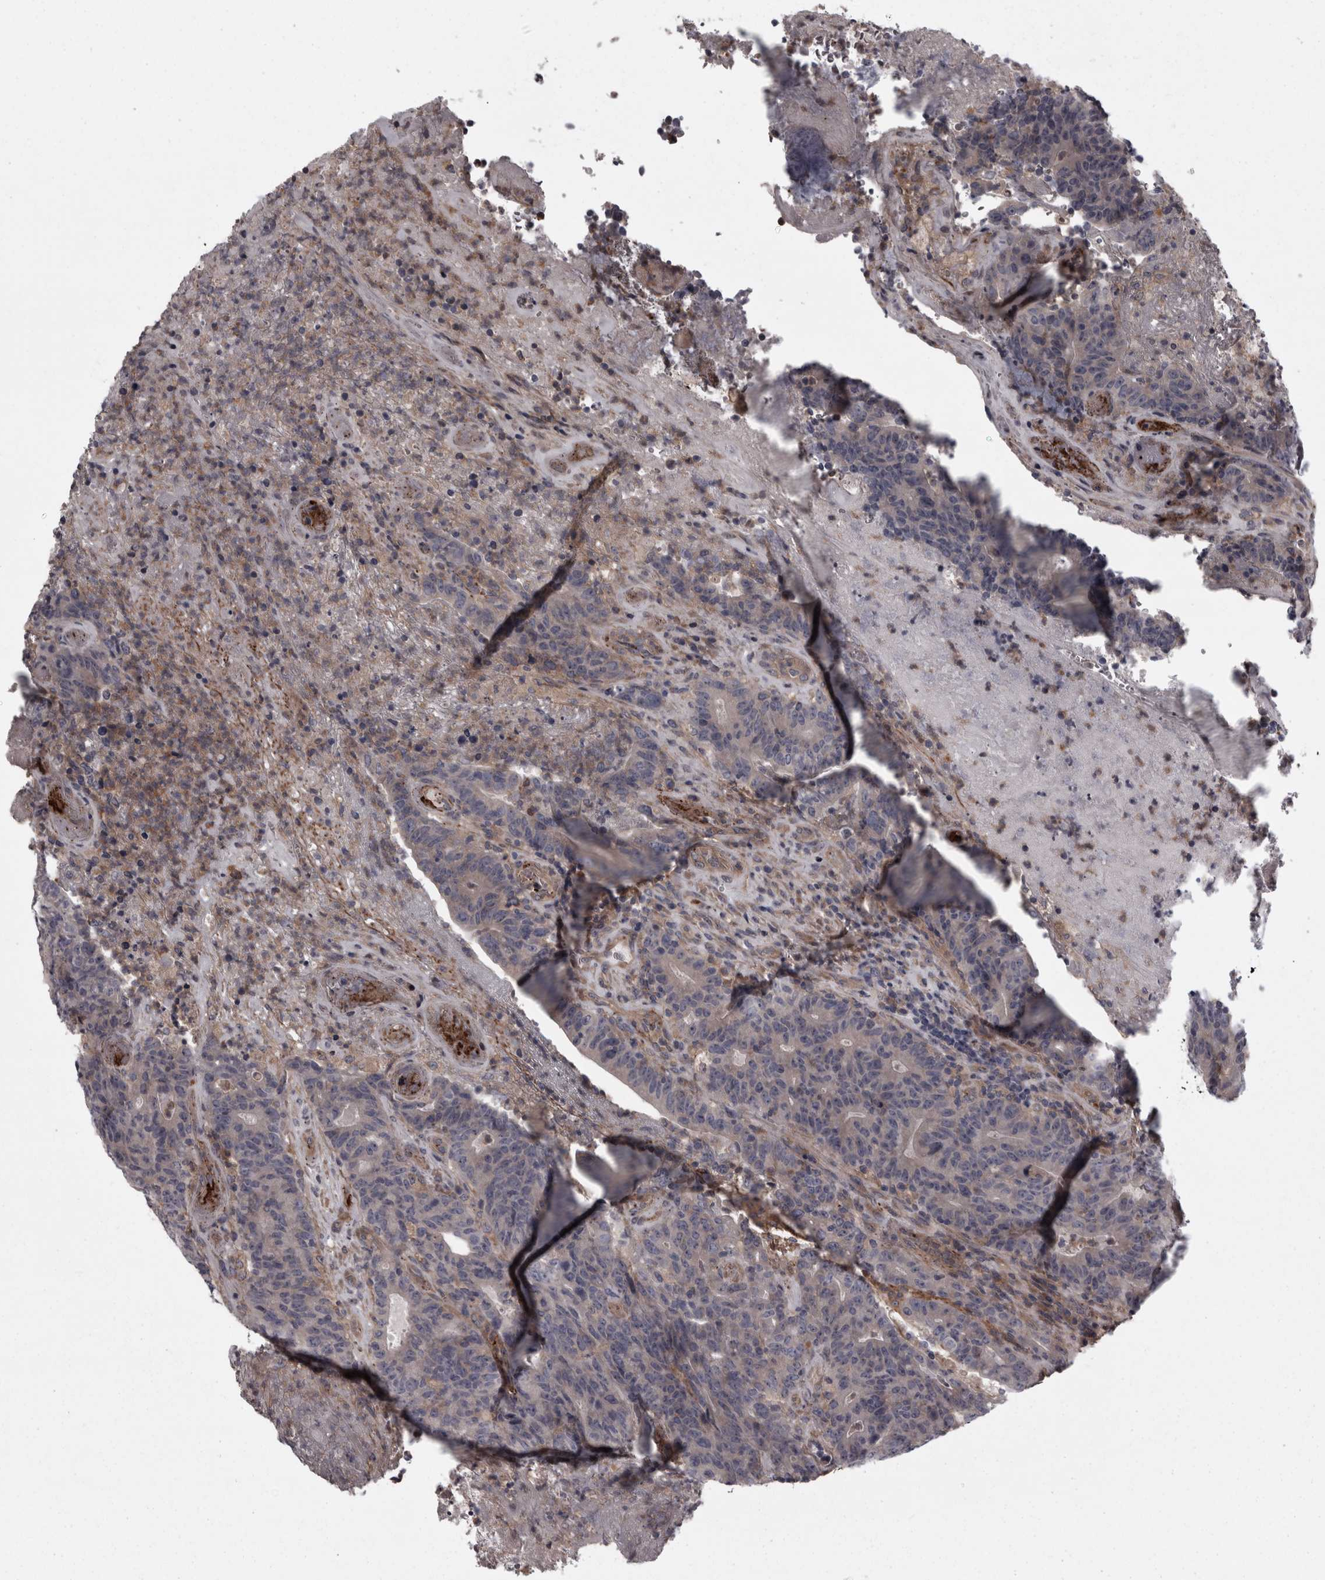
{"staining": {"intensity": "negative", "quantity": "none", "location": "none"}, "tissue": "colorectal cancer", "cell_type": "Tumor cells", "image_type": "cancer", "snomed": [{"axis": "morphology", "description": "Normal tissue, NOS"}, {"axis": "morphology", "description": "Adenocarcinoma, NOS"}, {"axis": "topography", "description": "Colon"}], "caption": "A micrograph of human colorectal cancer (adenocarcinoma) is negative for staining in tumor cells.", "gene": "RSU1", "patient": {"sex": "female", "age": 75}}